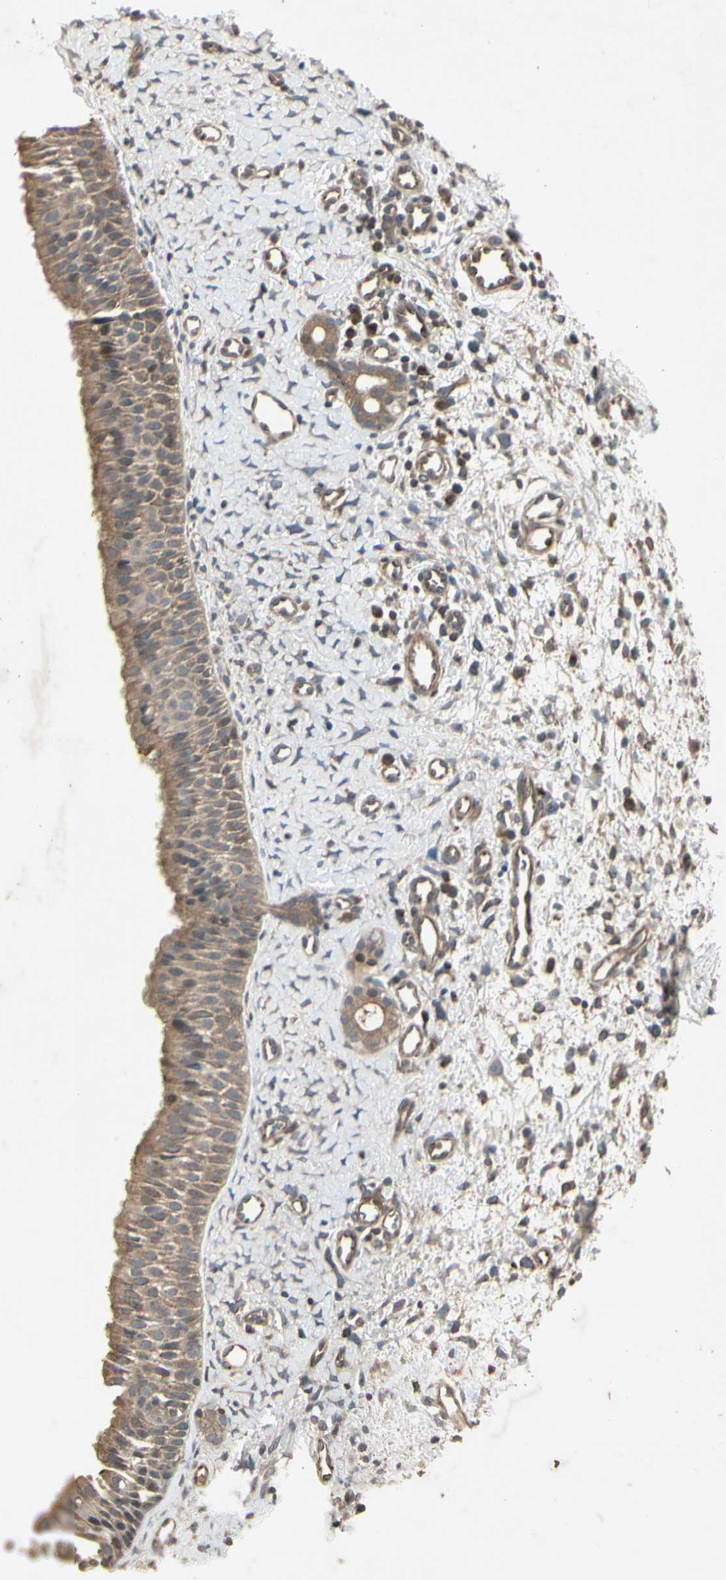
{"staining": {"intensity": "weak", "quantity": ">75%", "location": "cytoplasmic/membranous"}, "tissue": "nasopharynx", "cell_type": "Respiratory epithelial cells", "image_type": "normal", "snomed": [{"axis": "morphology", "description": "Normal tissue, NOS"}, {"axis": "topography", "description": "Nasopharynx"}], "caption": "IHC (DAB) staining of benign human nasopharynx exhibits weak cytoplasmic/membranous protein expression in about >75% of respiratory epithelial cells. The staining was performed using DAB (3,3'-diaminobenzidine), with brown indicating positive protein expression. Nuclei are stained blue with hematoxylin.", "gene": "TEK", "patient": {"sex": "male", "age": 22}}